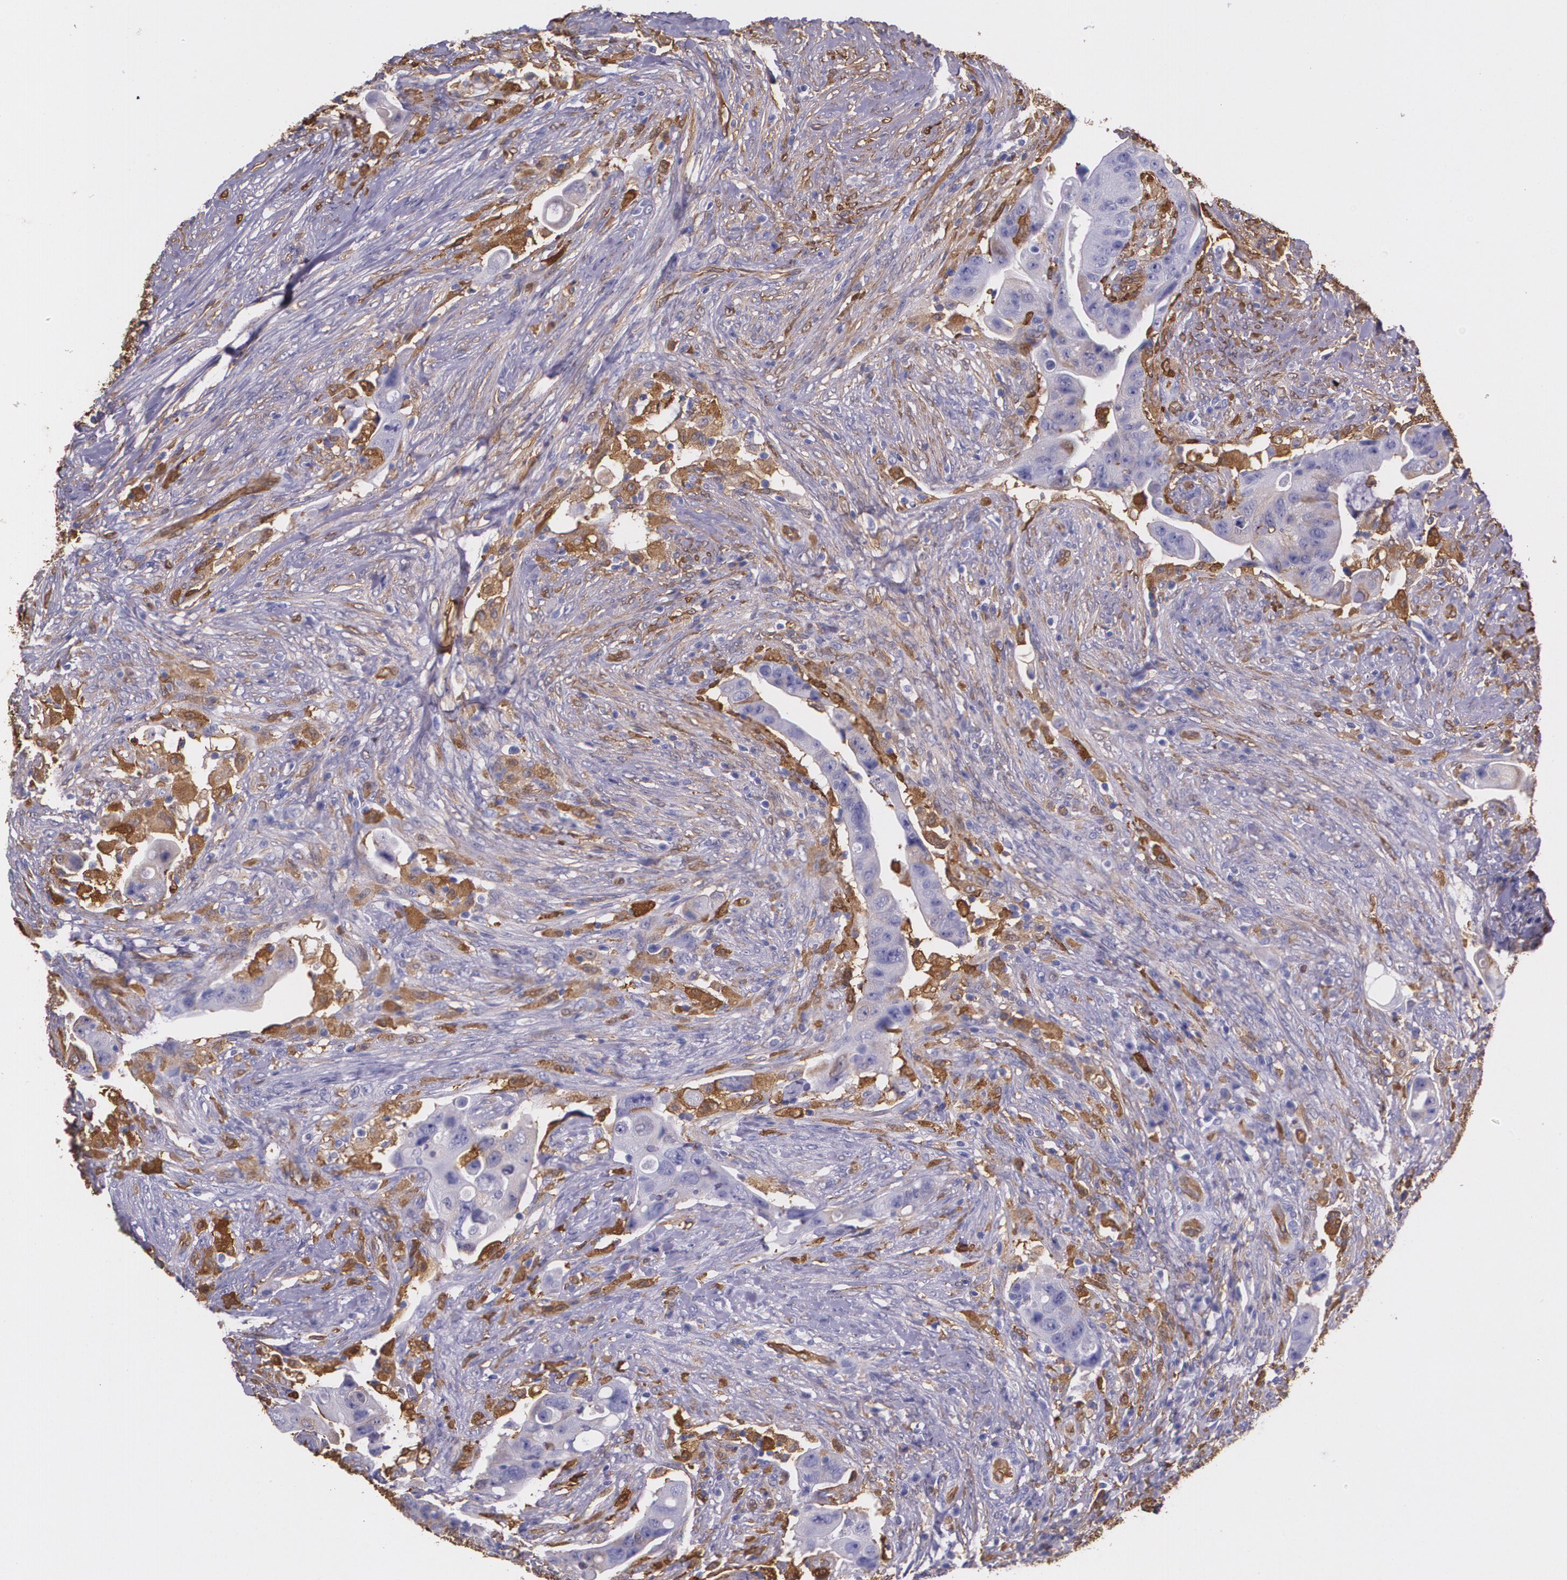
{"staining": {"intensity": "negative", "quantity": "none", "location": "none"}, "tissue": "colorectal cancer", "cell_type": "Tumor cells", "image_type": "cancer", "snomed": [{"axis": "morphology", "description": "Adenocarcinoma, NOS"}, {"axis": "topography", "description": "Rectum"}], "caption": "Immunohistochemistry photomicrograph of neoplastic tissue: colorectal adenocarcinoma stained with DAB reveals no significant protein staining in tumor cells. Brightfield microscopy of immunohistochemistry stained with DAB (3,3'-diaminobenzidine) (brown) and hematoxylin (blue), captured at high magnification.", "gene": "MMP2", "patient": {"sex": "female", "age": 71}}